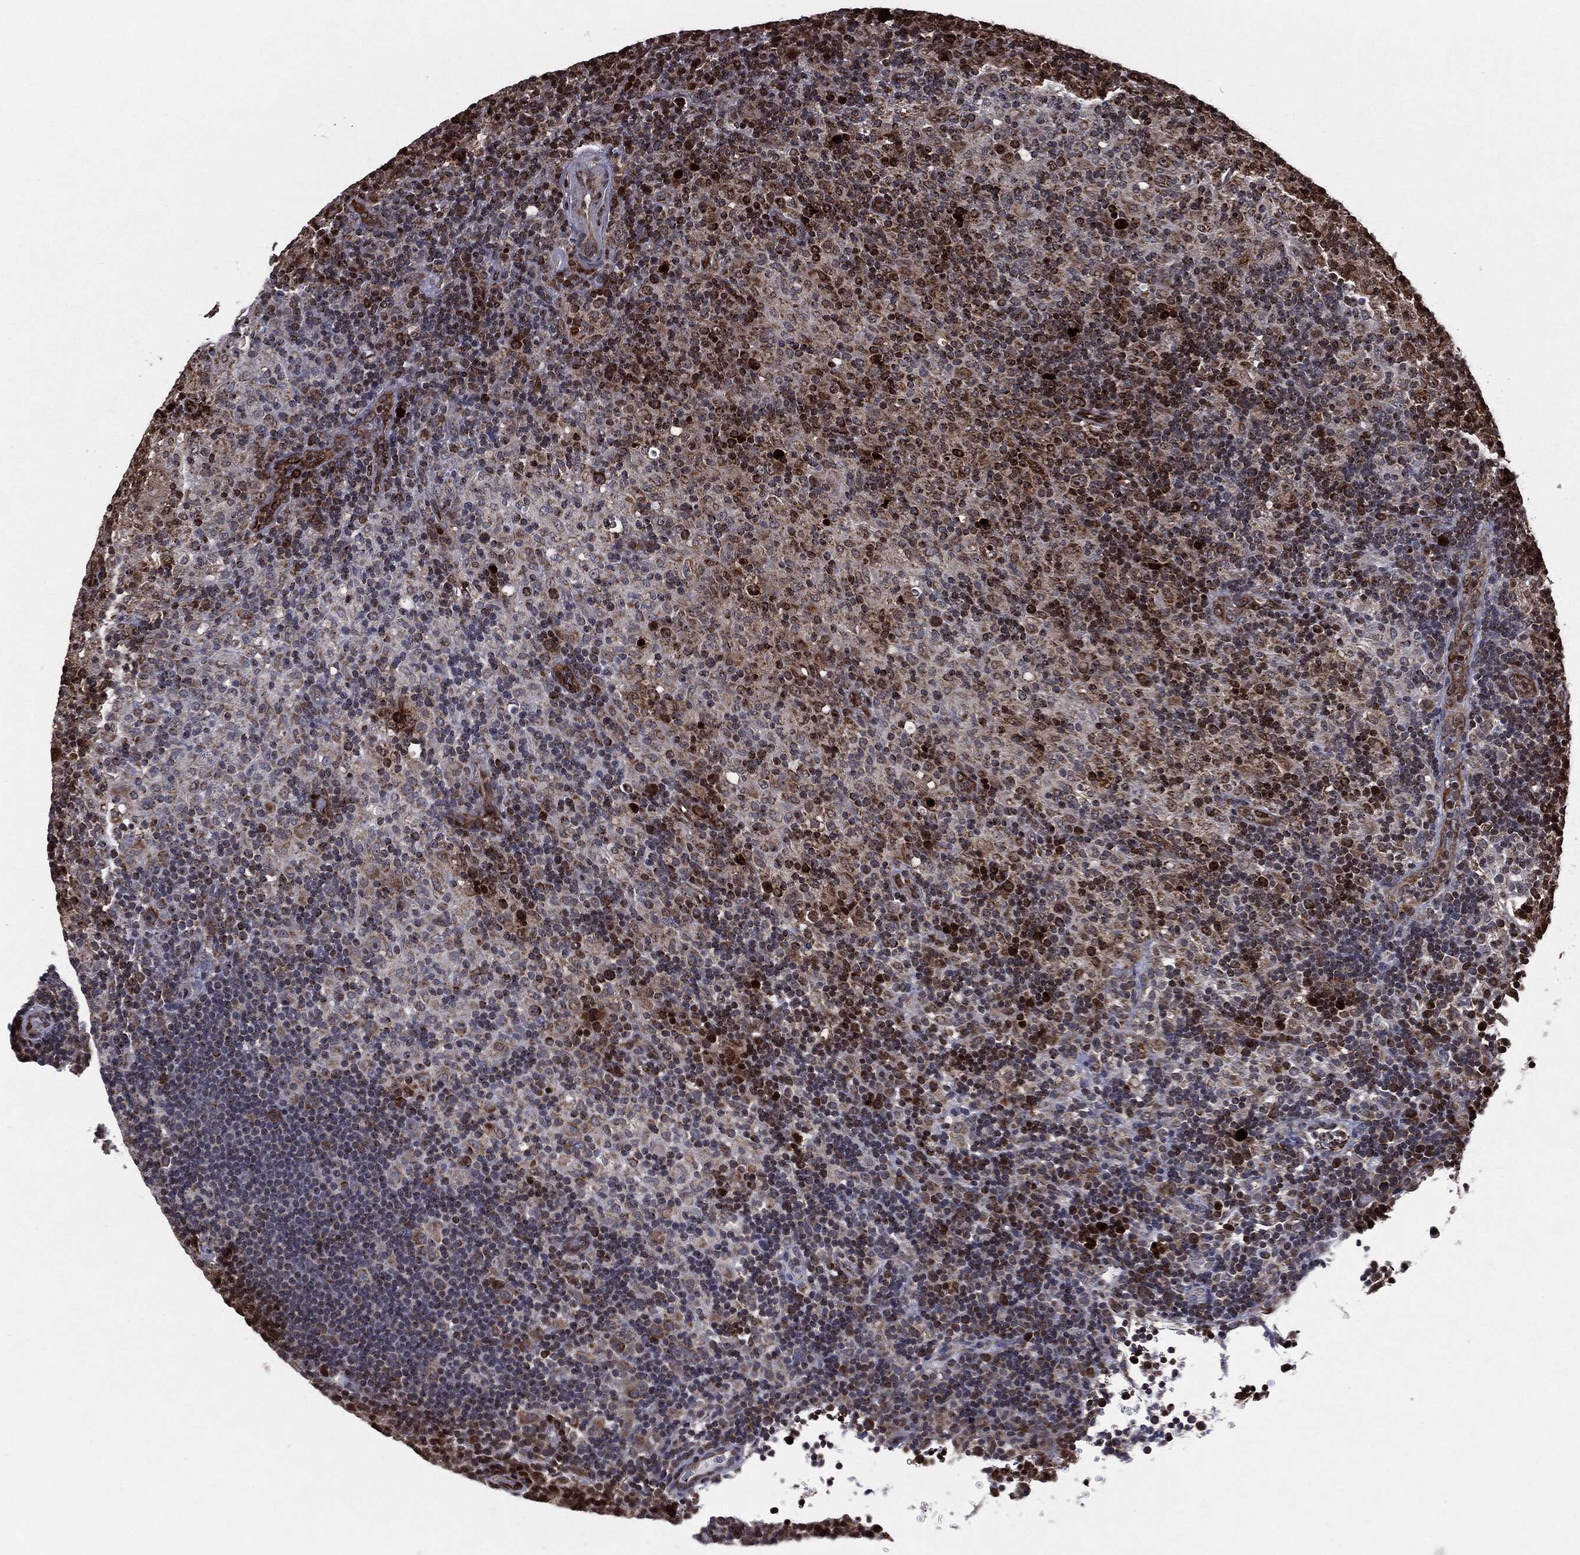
{"staining": {"intensity": "strong", "quantity": "25%-75%", "location": "nuclear"}, "tissue": "lymphoma", "cell_type": "Tumor cells", "image_type": "cancer", "snomed": [{"axis": "morphology", "description": "Hodgkin's disease, NOS"}, {"axis": "topography", "description": "Lymph node"}], "caption": "IHC image of lymphoma stained for a protein (brown), which exhibits high levels of strong nuclear staining in approximately 25%-75% of tumor cells.", "gene": "CHCHD2", "patient": {"sex": "male", "age": 70}}